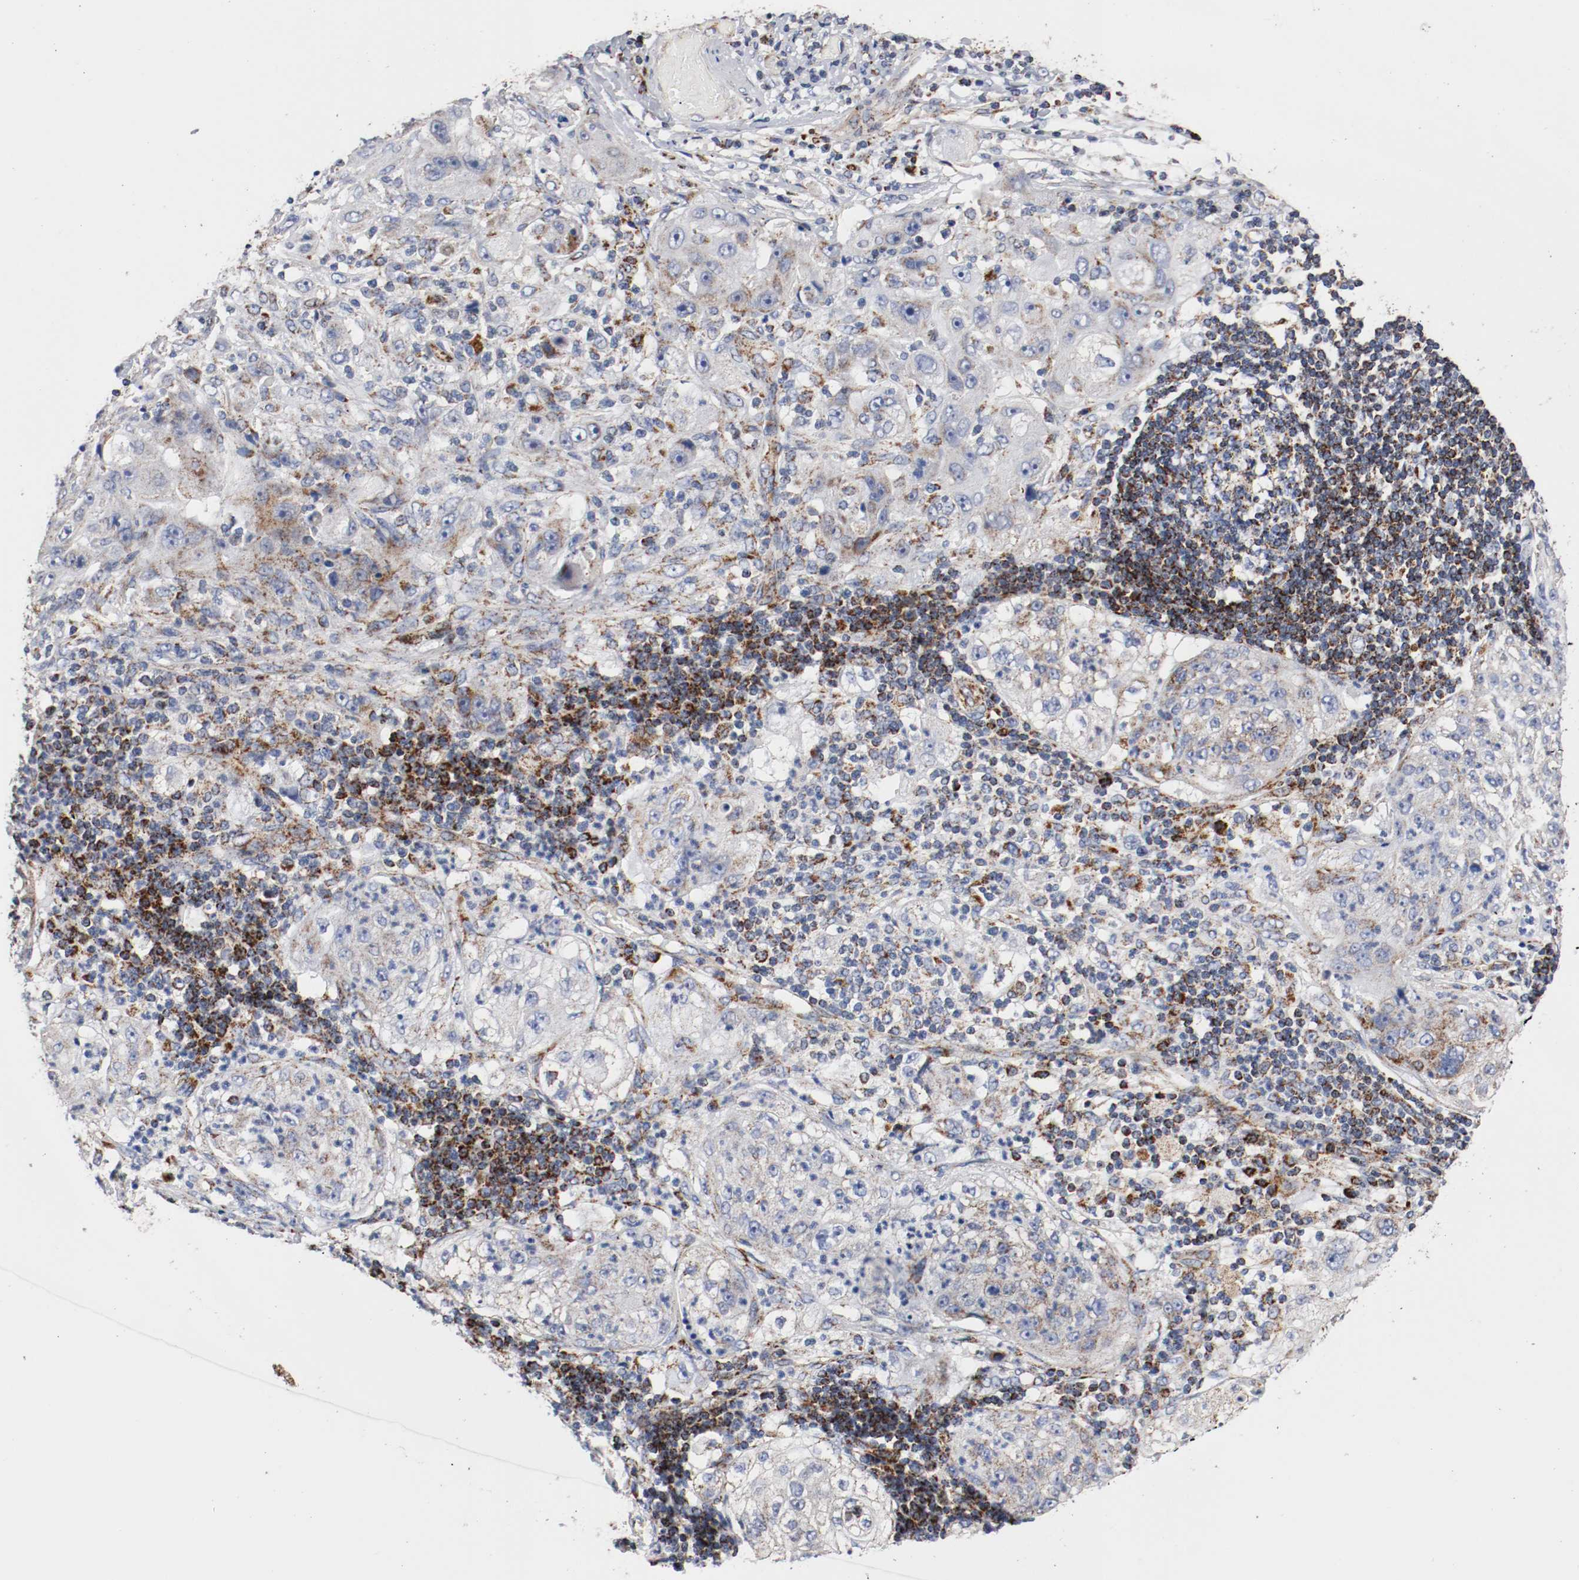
{"staining": {"intensity": "moderate", "quantity": "<25%", "location": "cytoplasmic/membranous"}, "tissue": "lung cancer", "cell_type": "Tumor cells", "image_type": "cancer", "snomed": [{"axis": "morphology", "description": "Inflammation, NOS"}, {"axis": "morphology", "description": "Squamous cell carcinoma, NOS"}, {"axis": "topography", "description": "Lymph node"}, {"axis": "topography", "description": "Soft tissue"}, {"axis": "topography", "description": "Lung"}], "caption": "Tumor cells exhibit moderate cytoplasmic/membranous staining in about <25% of cells in squamous cell carcinoma (lung).", "gene": "TUBD1", "patient": {"sex": "male", "age": 66}}